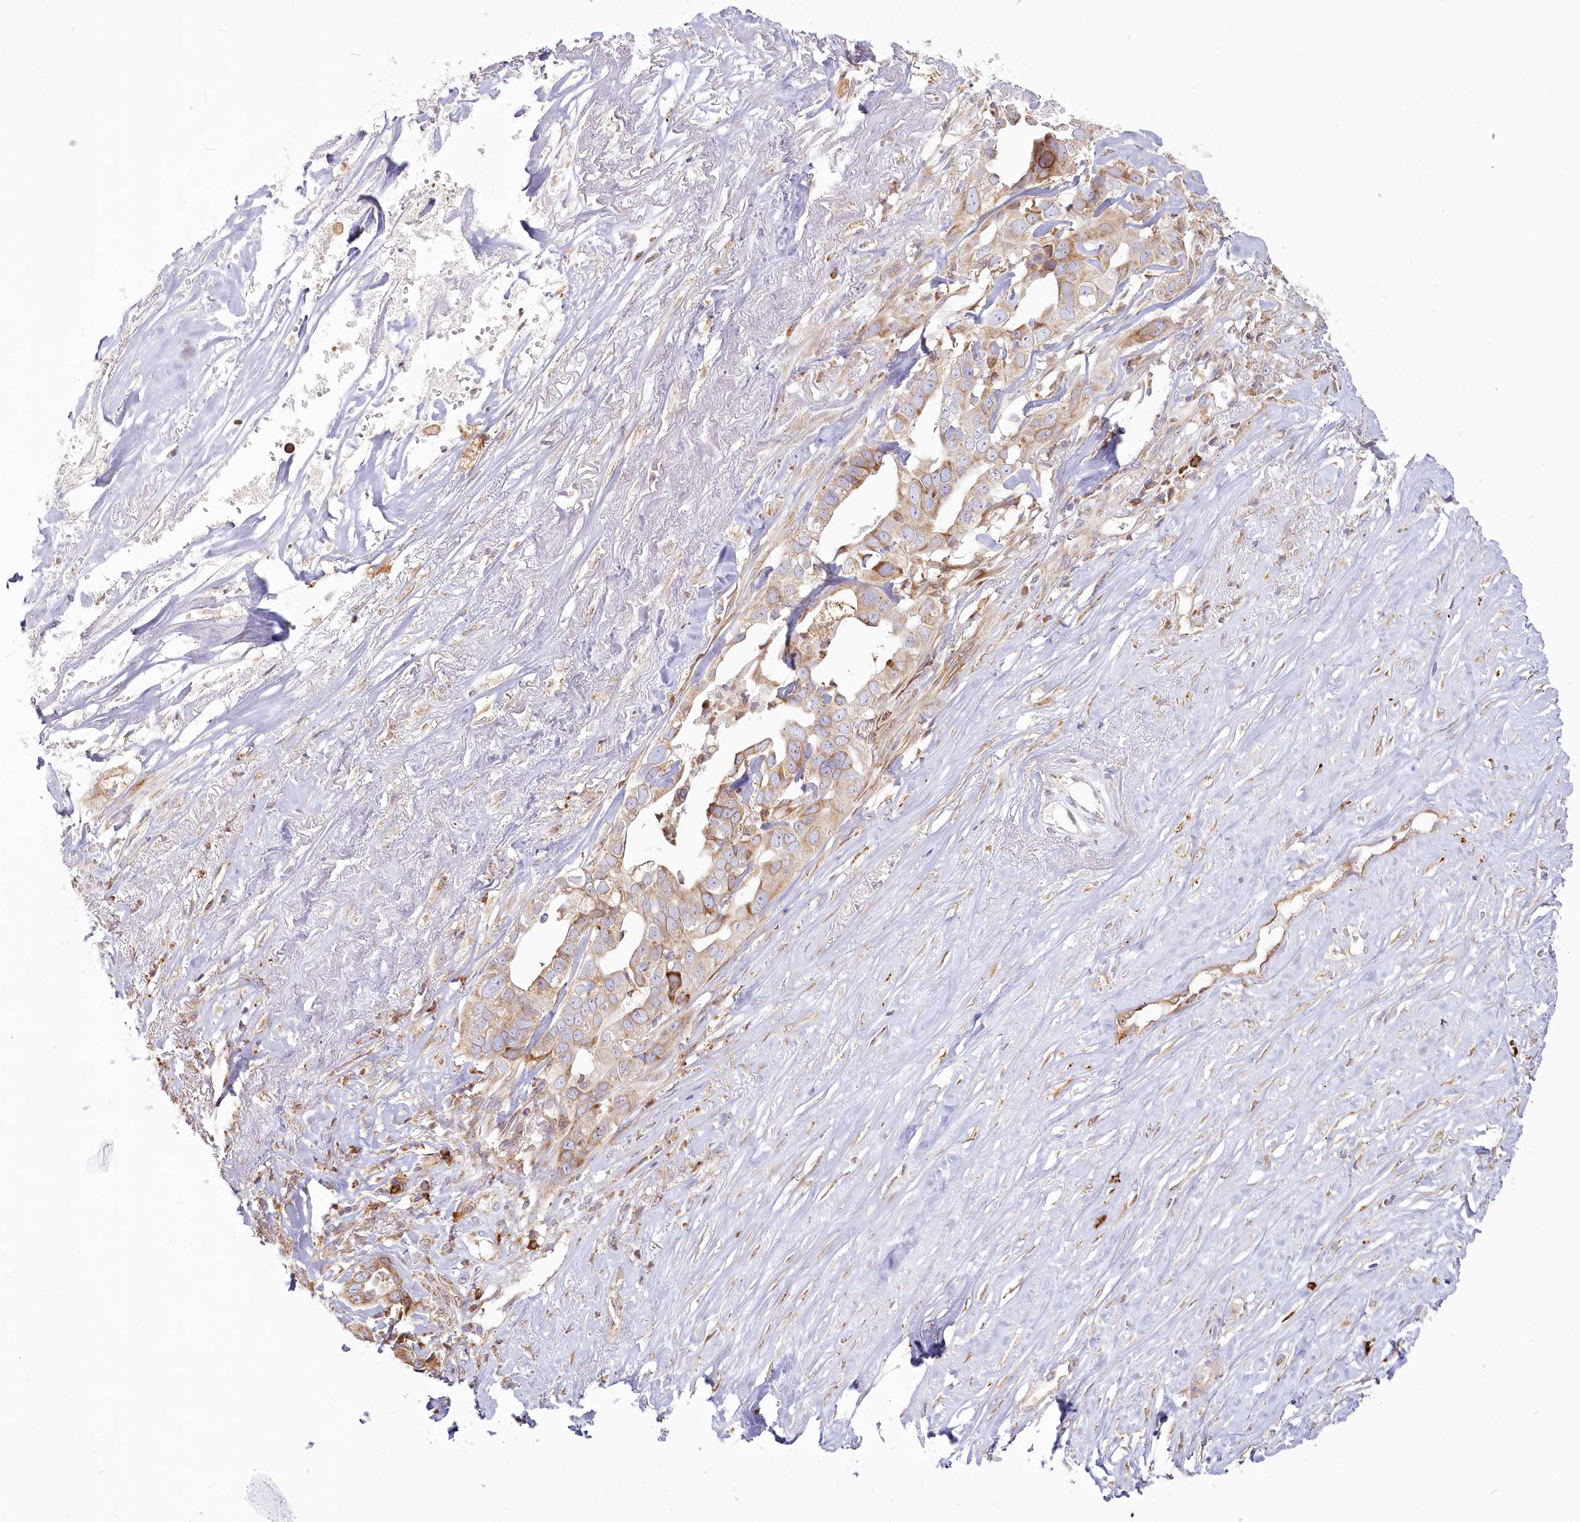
{"staining": {"intensity": "moderate", "quantity": ">75%", "location": "cytoplasmic/membranous"}, "tissue": "liver cancer", "cell_type": "Tumor cells", "image_type": "cancer", "snomed": [{"axis": "morphology", "description": "Cholangiocarcinoma"}, {"axis": "topography", "description": "Liver"}], "caption": "IHC (DAB (3,3'-diaminobenzidine)) staining of human liver cancer (cholangiocarcinoma) shows moderate cytoplasmic/membranous protein expression in approximately >75% of tumor cells. (IHC, brightfield microscopy, high magnification).", "gene": "HARS2", "patient": {"sex": "female", "age": 79}}